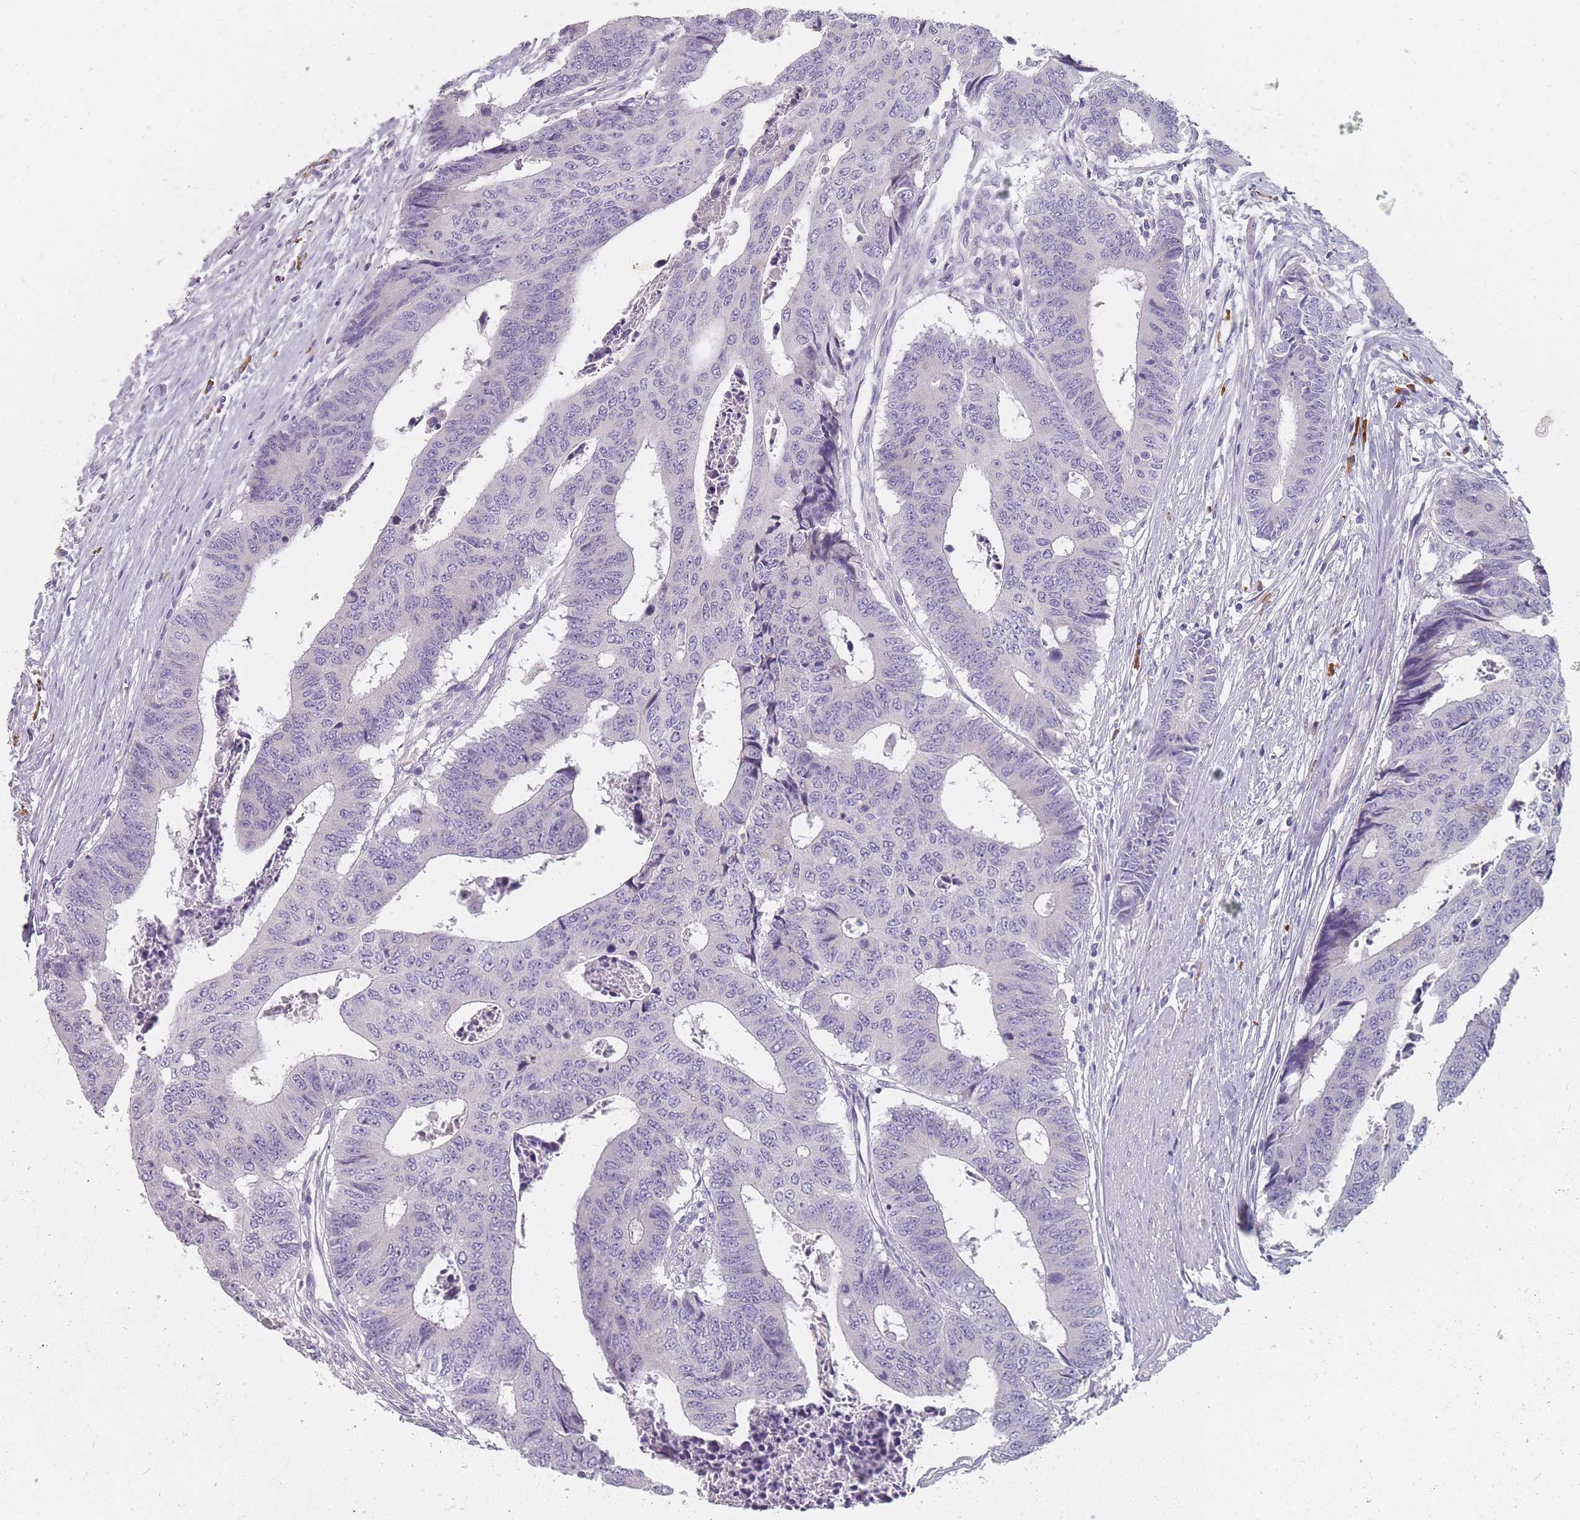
{"staining": {"intensity": "negative", "quantity": "none", "location": "none"}, "tissue": "colorectal cancer", "cell_type": "Tumor cells", "image_type": "cancer", "snomed": [{"axis": "morphology", "description": "Adenocarcinoma, NOS"}, {"axis": "topography", "description": "Rectum"}], "caption": "High power microscopy histopathology image of an immunohistochemistry micrograph of adenocarcinoma (colorectal), revealing no significant staining in tumor cells.", "gene": "SLC35E4", "patient": {"sex": "male", "age": 84}}